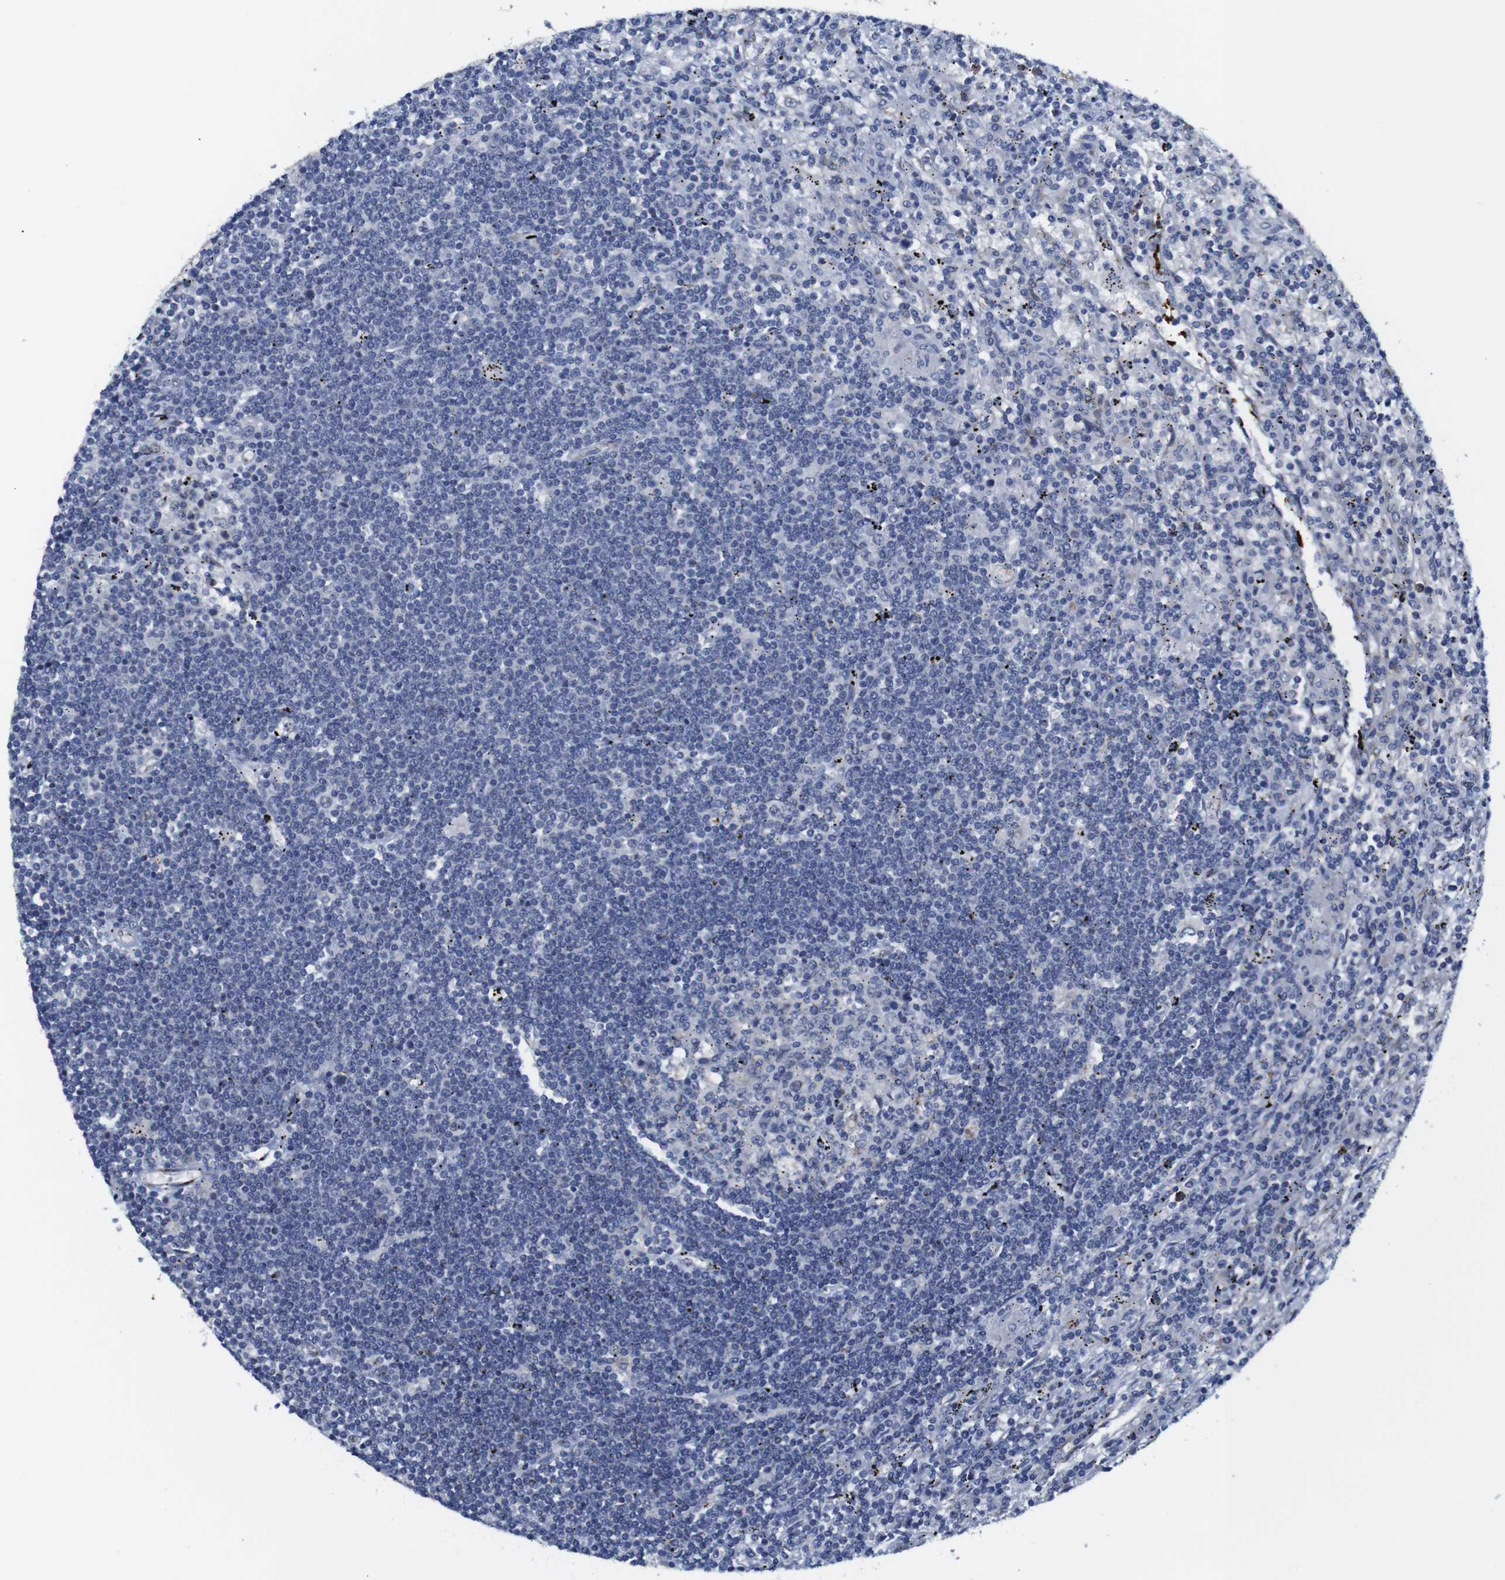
{"staining": {"intensity": "negative", "quantity": "none", "location": "none"}, "tissue": "lymphoma", "cell_type": "Tumor cells", "image_type": "cancer", "snomed": [{"axis": "morphology", "description": "Malignant lymphoma, non-Hodgkin's type, Low grade"}, {"axis": "topography", "description": "Spleen"}], "caption": "Immunohistochemistry photomicrograph of human low-grade malignant lymphoma, non-Hodgkin's type stained for a protein (brown), which reveals no positivity in tumor cells.", "gene": "FURIN", "patient": {"sex": "male", "age": 76}}